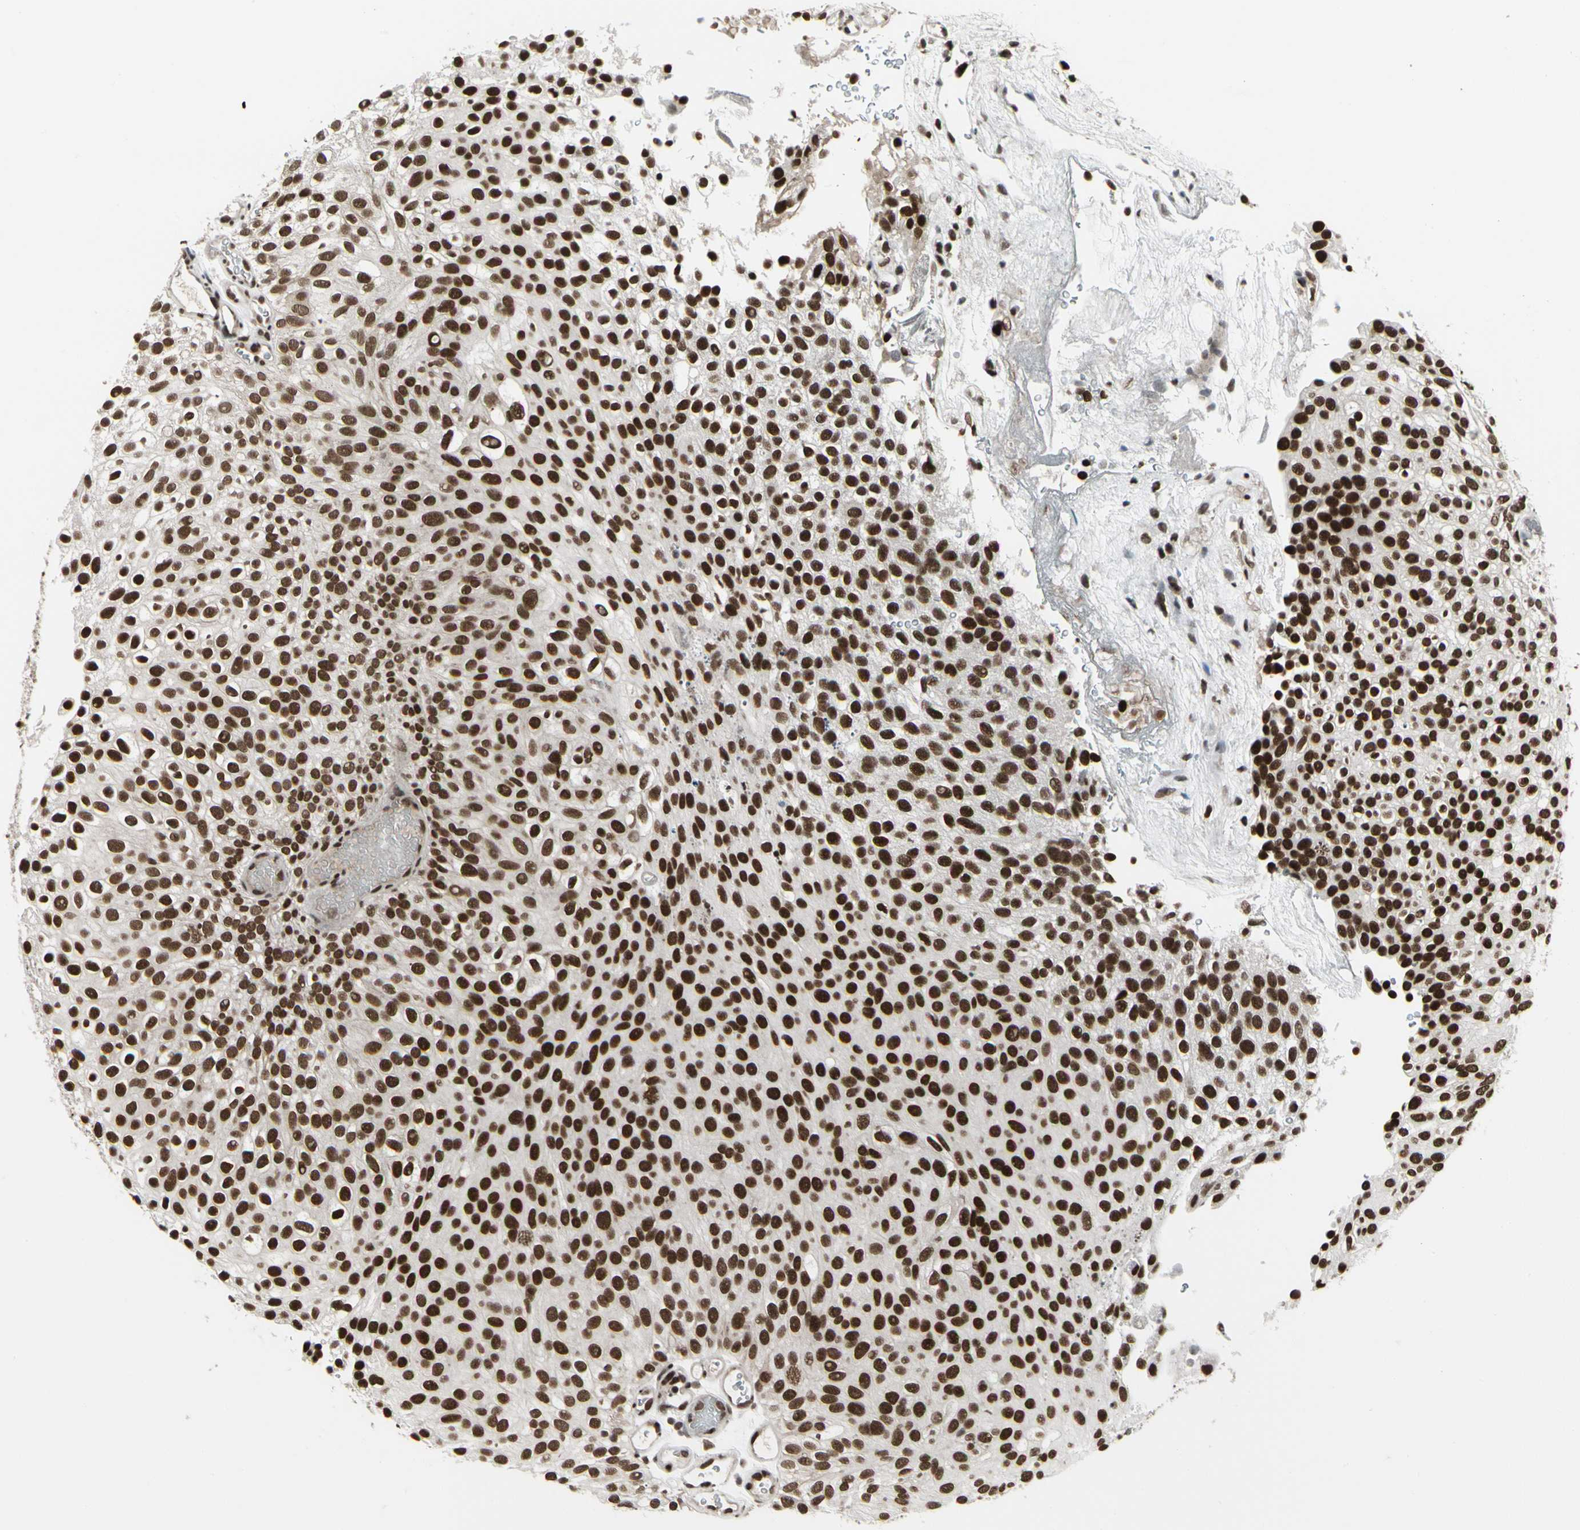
{"staining": {"intensity": "strong", "quantity": ">75%", "location": "nuclear"}, "tissue": "urothelial cancer", "cell_type": "Tumor cells", "image_type": "cancer", "snomed": [{"axis": "morphology", "description": "Urothelial carcinoma, Low grade"}, {"axis": "topography", "description": "Urinary bladder"}], "caption": "Human urothelial carcinoma (low-grade) stained with a protein marker reveals strong staining in tumor cells.", "gene": "HMG20A", "patient": {"sex": "male", "age": 78}}